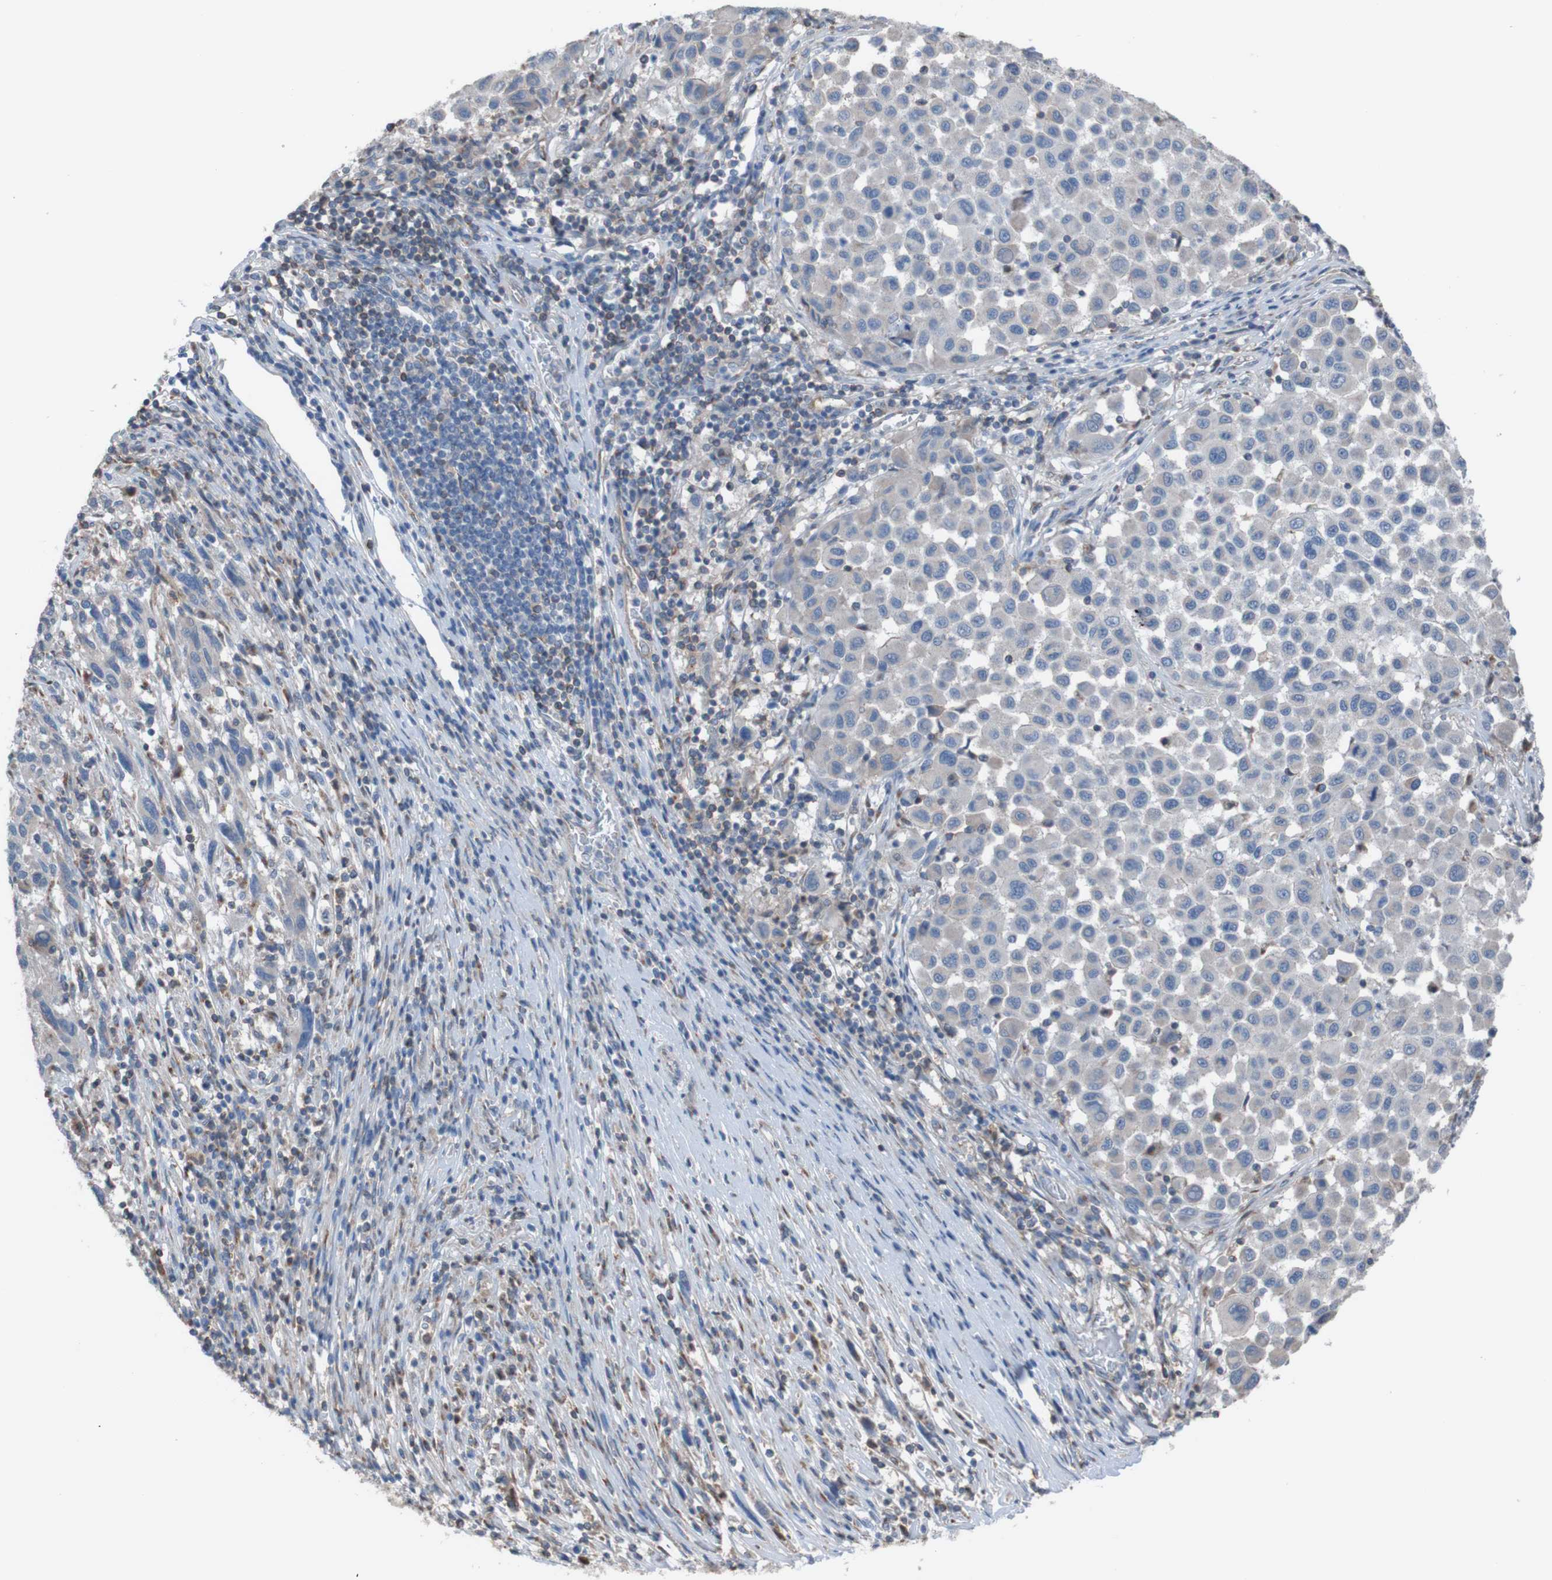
{"staining": {"intensity": "negative", "quantity": "none", "location": "none"}, "tissue": "melanoma", "cell_type": "Tumor cells", "image_type": "cancer", "snomed": [{"axis": "morphology", "description": "Malignant melanoma, Metastatic site"}, {"axis": "topography", "description": "Lymph node"}], "caption": "DAB immunohistochemical staining of human malignant melanoma (metastatic site) exhibits no significant expression in tumor cells. Brightfield microscopy of immunohistochemistry stained with DAB (3,3'-diaminobenzidine) (brown) and hematoxylin (blue), captured at high magnification.", "gene": "MINAR1", "patient": {"sex": "male", "age": 61}}